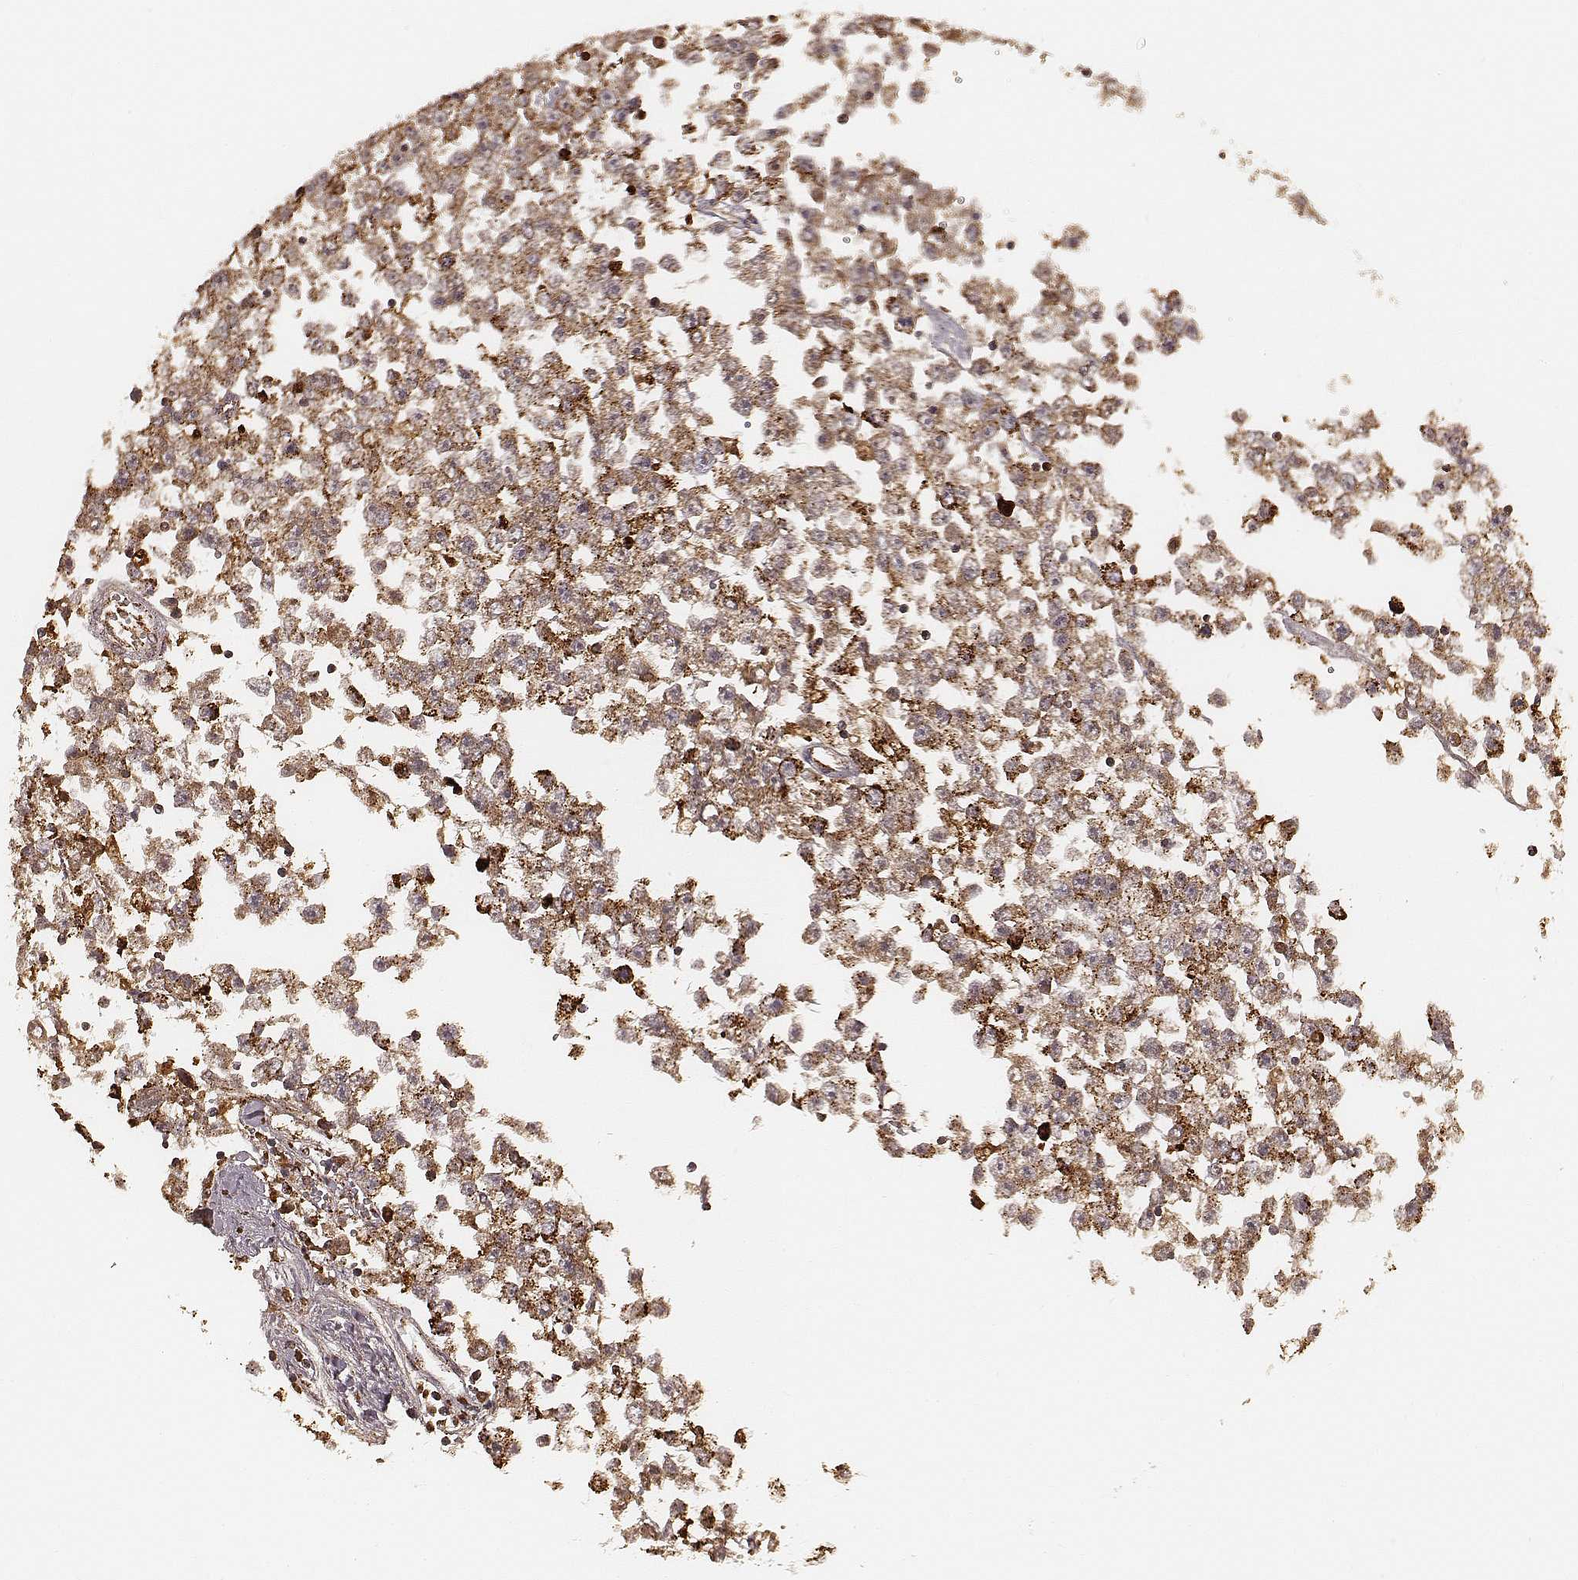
{"staining": {"intensity": "strong", "quantity": ">75%", "location": "cytoplasmic/membranous"}, "tissue": "testis cancer", "cell_type": "Tumor cells", "image_type": "cancer", "snomed": [{"axis": "morphology", "description": "Seminoma, NOS"}, {"axis": "topography", "description": "Testis"}], "caption": "Immunohistochemical staining of testis cancer exhibits high levels of strong cytoplasmic/membranous protein expression in about >75% of tumor cells. Immunohistochemistry stains the protein of interest in brown and the nuclei are stained blue.", "gene": "CS", "patient": {"sex": "male", "age": 34}}